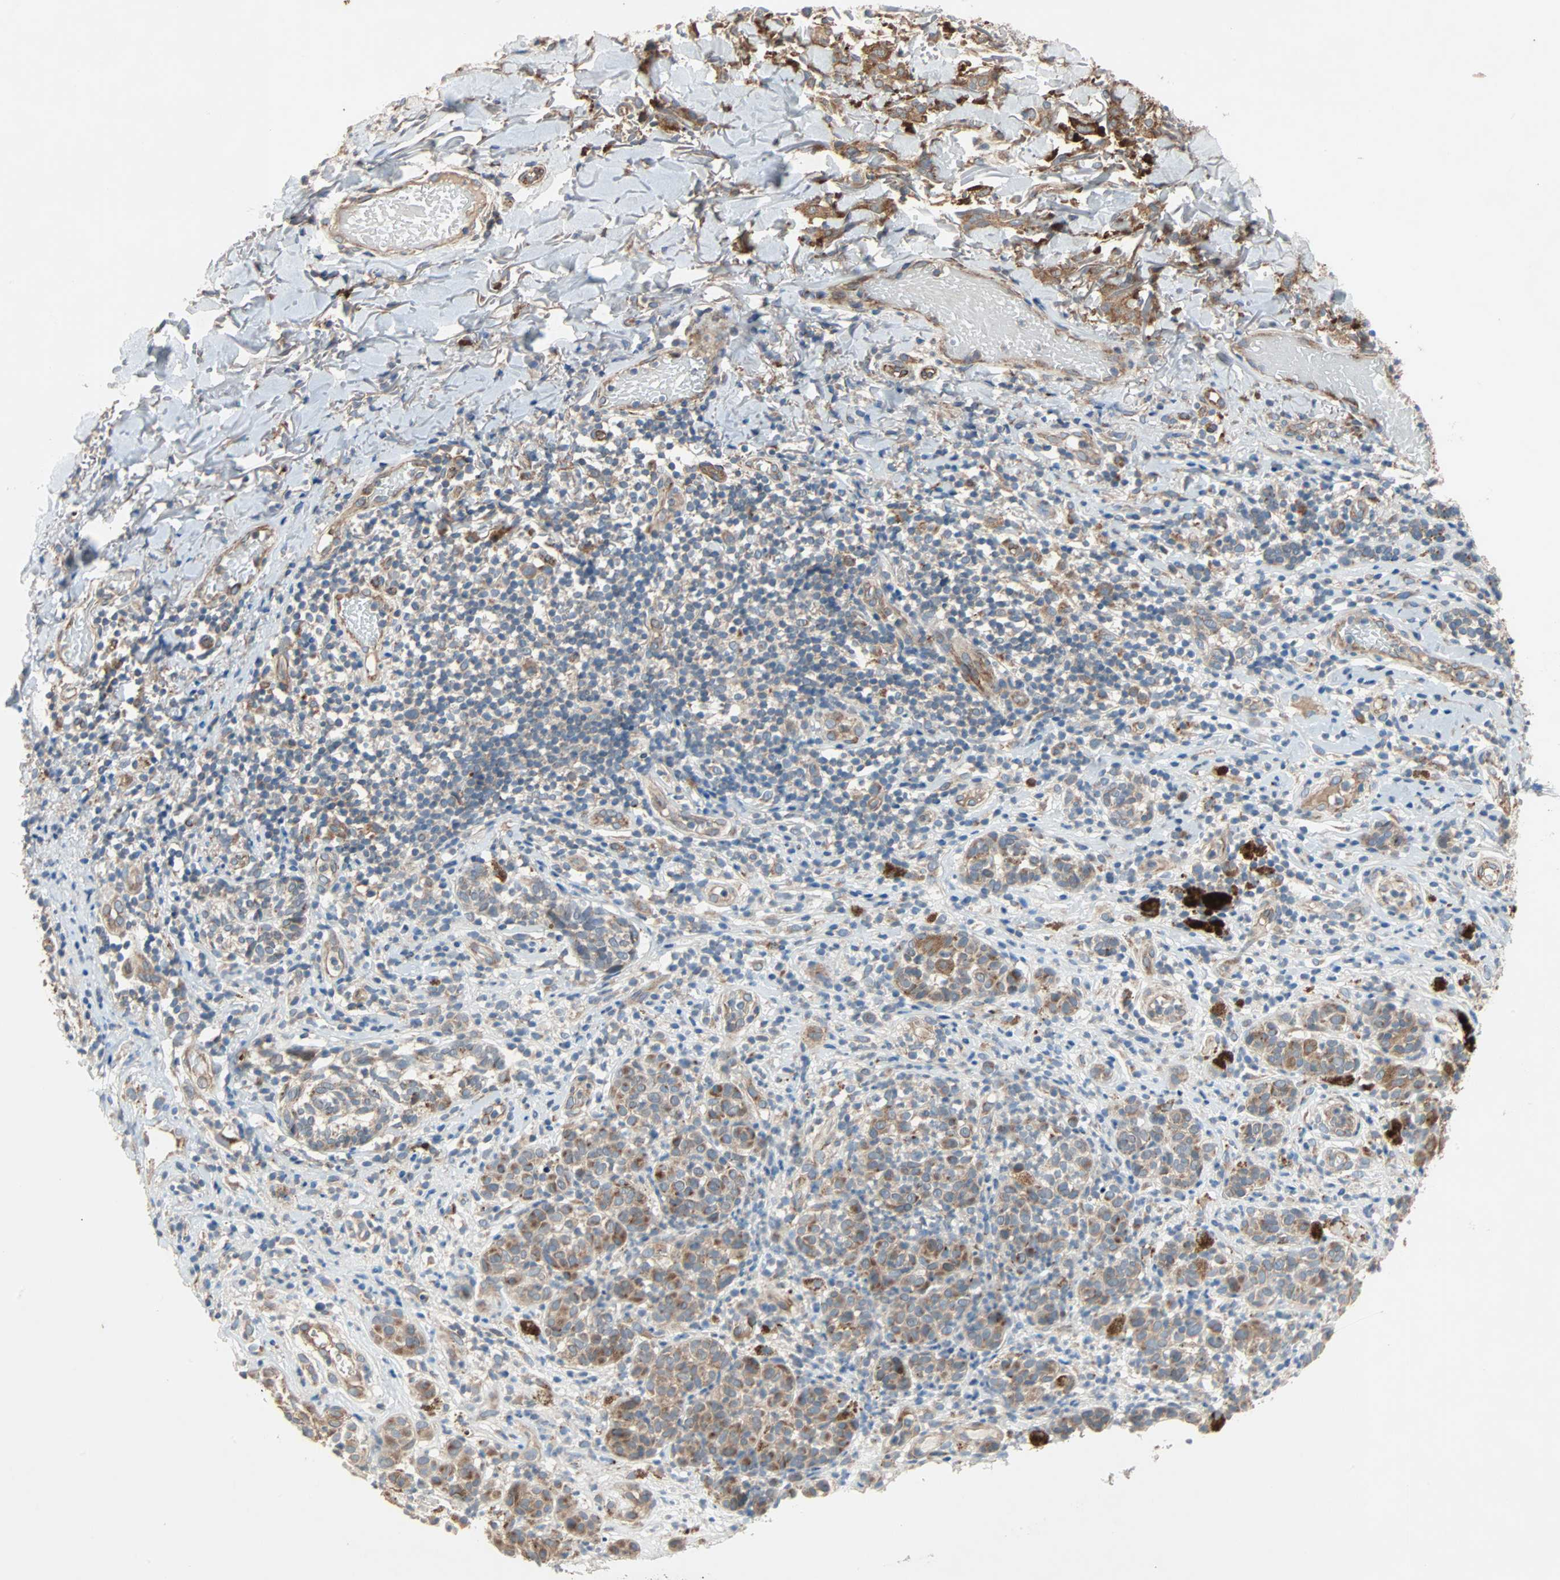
{"staining": {"intensity": "moderate", "quantity": ">75%", "location": "cytoplasmic/membranous"}, "tissue": "melanoma", "cell_type": "Tumor cells", "image_type": "cancer", "snomed": [{"axis": "morphology", "description": "Malignant melanoma, NOS"}, {"axis": "topography", "description": "Skin"}], "caption": "The micrograph reveals immunohistochemical staining of melanoma. There is moderate cytoplasmic/membranous expression is seen in approximately >75% of tumor cells.", "gene": "XYLT1", "patient": {"sex": "male", "age": 64}}